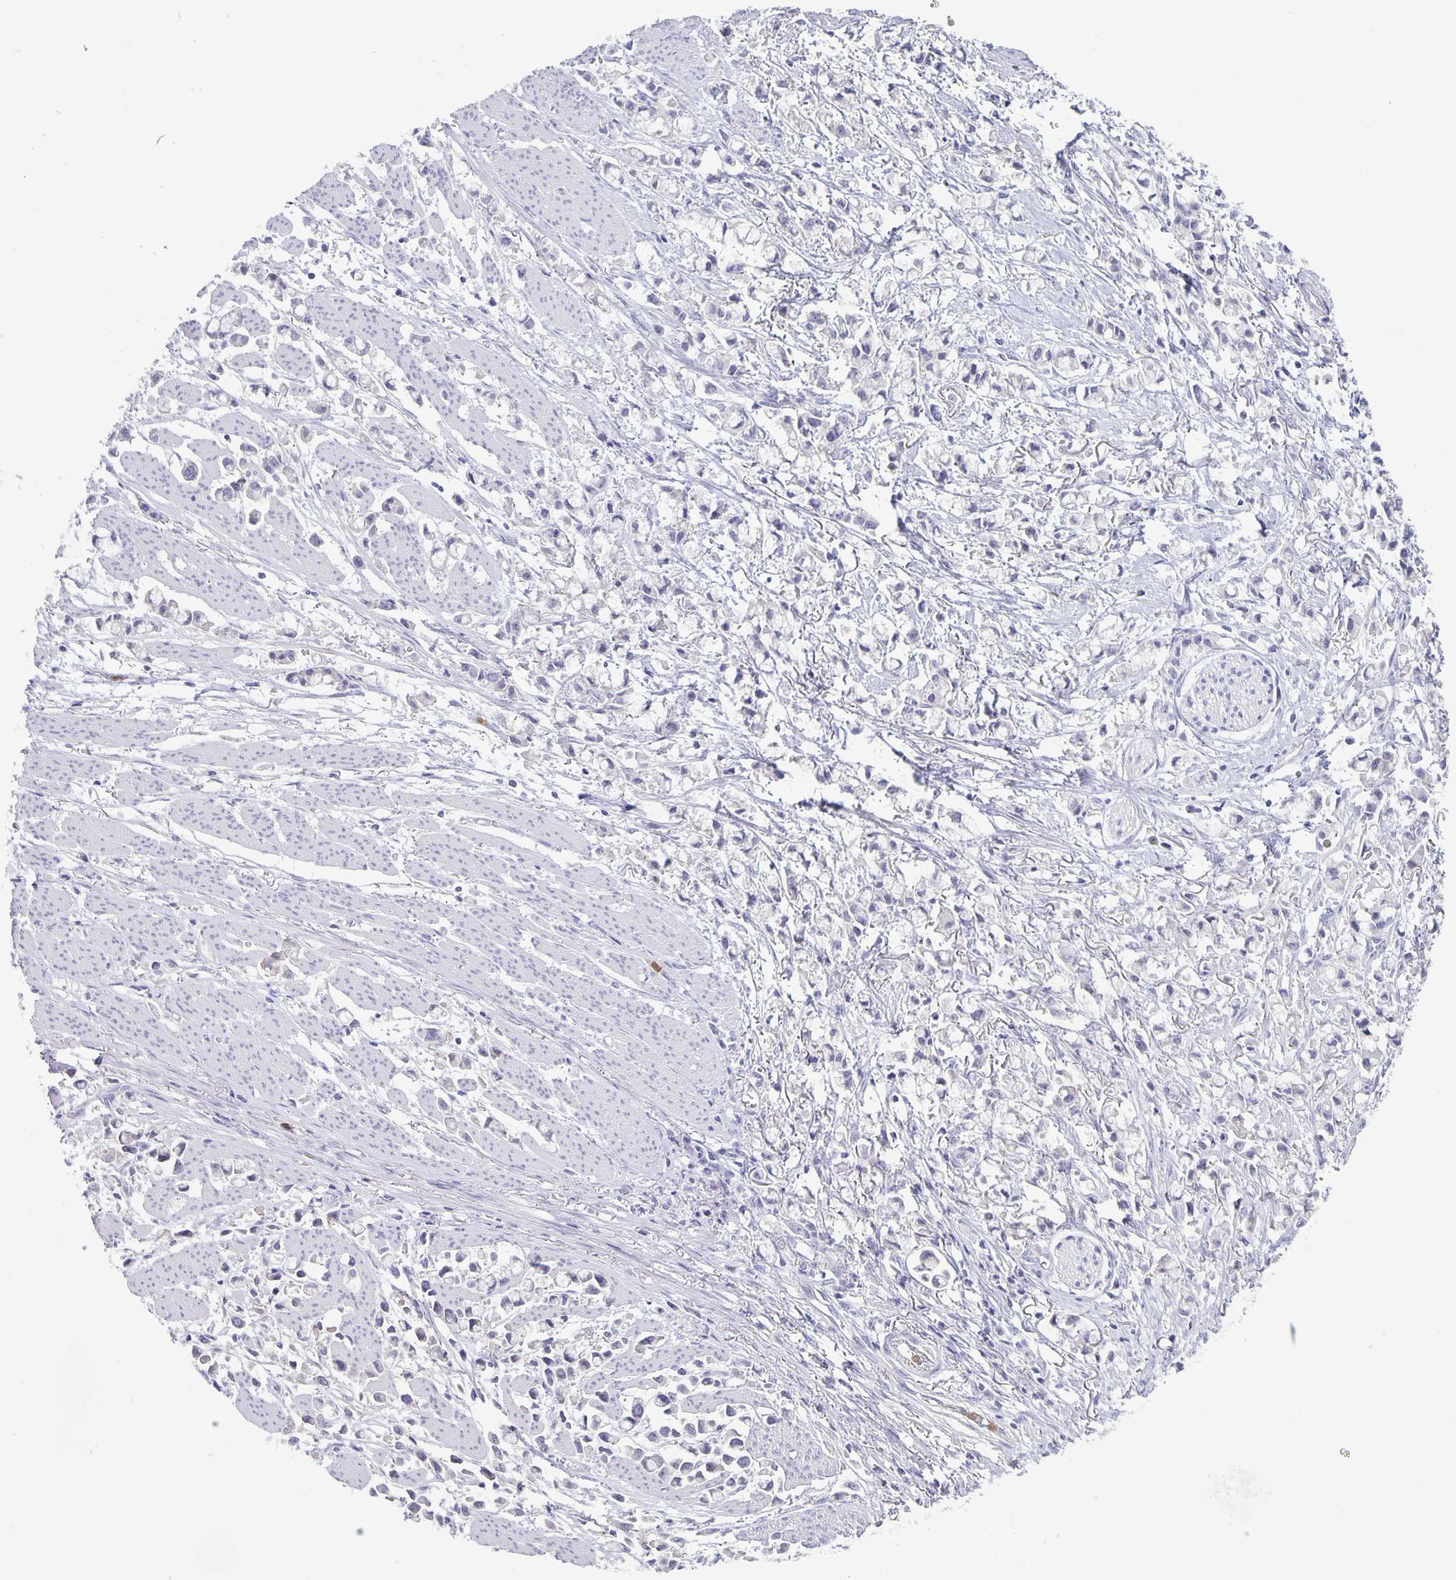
{"staining": {"intensity": "negative", "quantity": "none", "location": "none"}, "tissue": "stomach cancer", "cell_type": "Tumor cells", "image_type": "cancer", "snomed": [{"axis": "morphology", "description": "Adenocarcinoma, NOS"}, {"axis": "topography", "description": "Stomach"}], "caption": "Immunohistochemistry (IHC) of human adenocarcinoma (stomach) exhibits no expression in tumor cells. (DAB IHC visualized using brightfield microscopy, high magnification).", "gene": "PLCB3", "patient": {"sex": "female", "age": 81}}